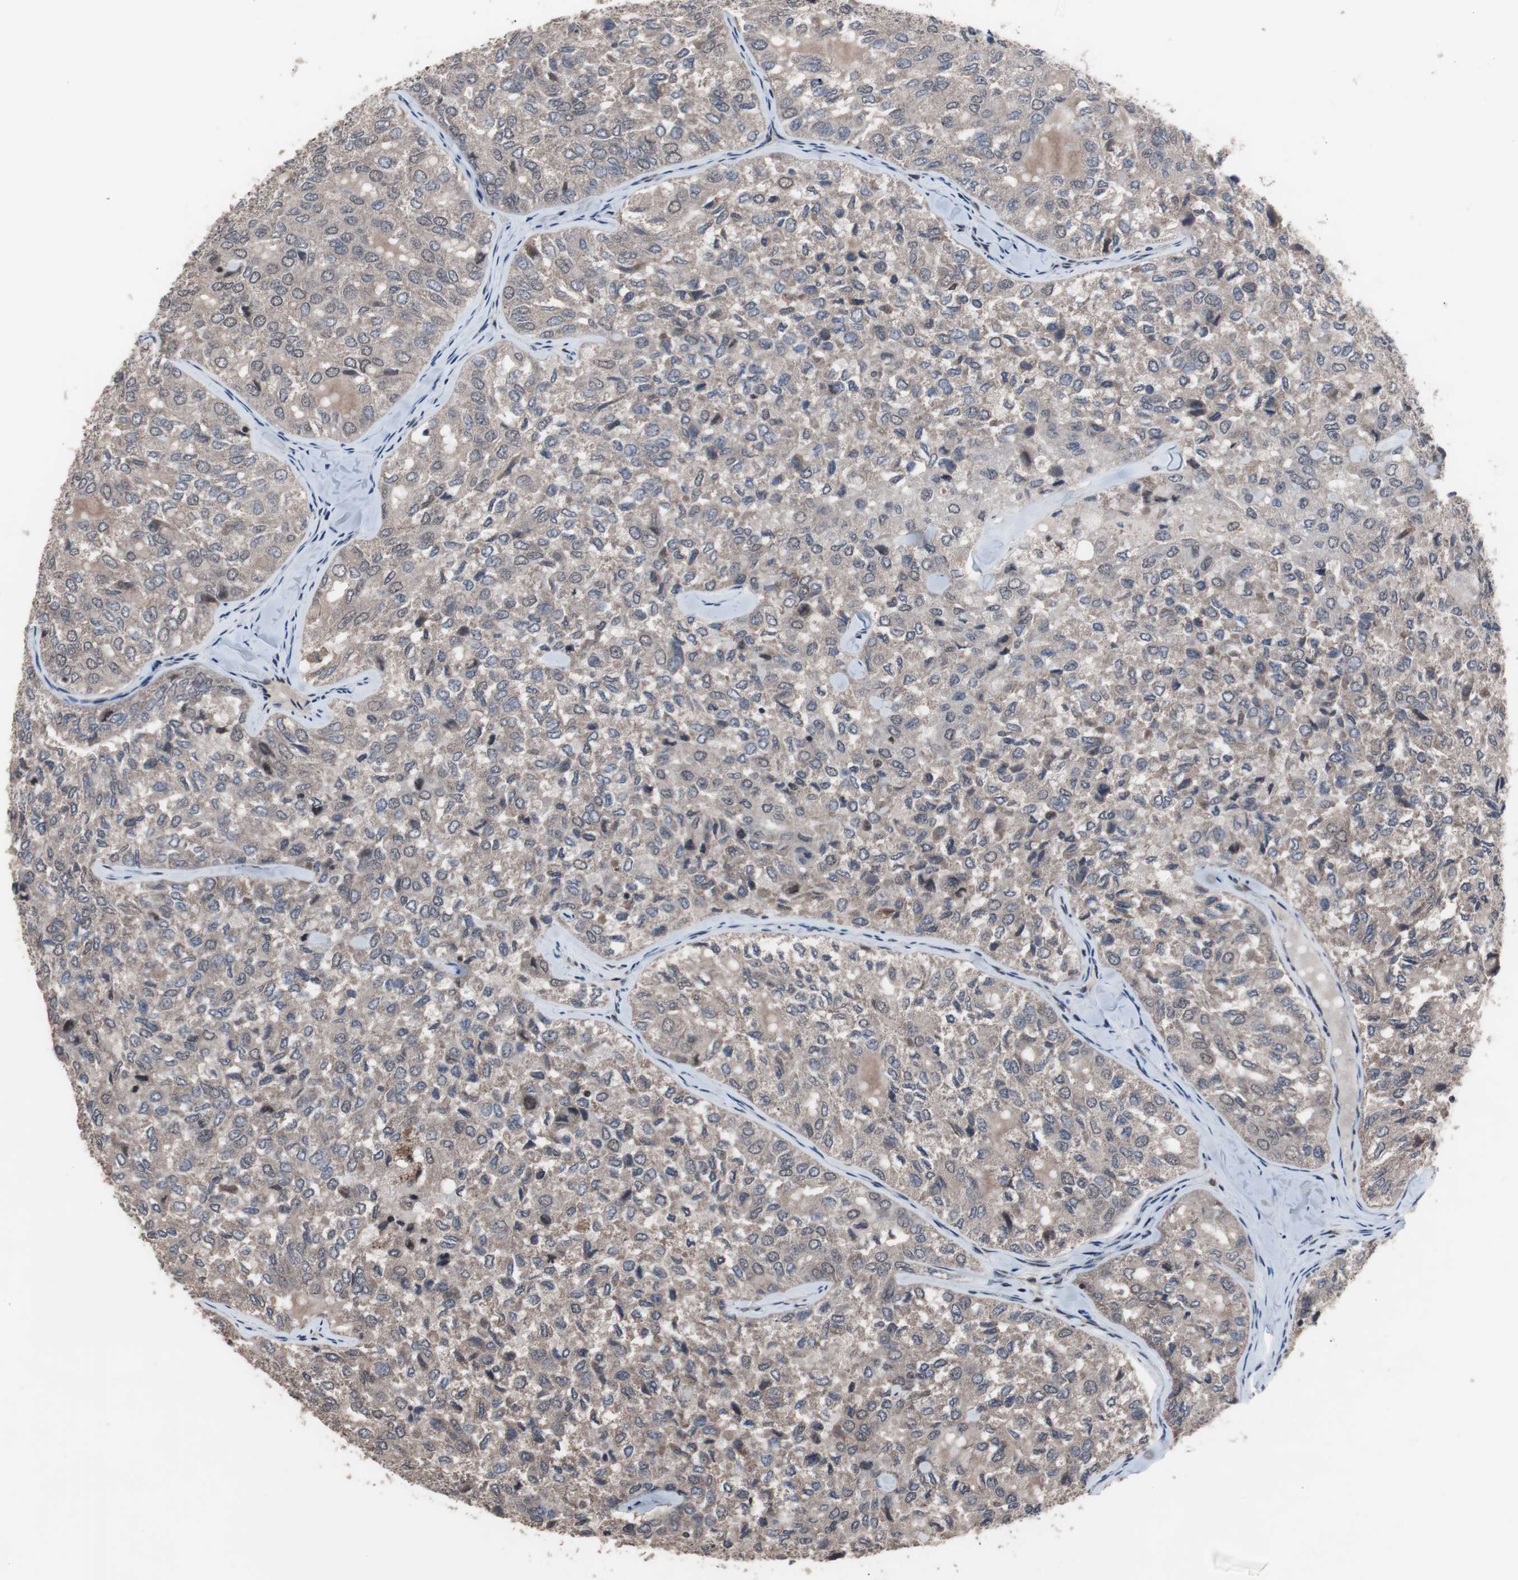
{"staining": {"intensity": "weak", "quantity": "25%-75%", "location": "cytoplasmic/membranous,nuclear"}, "tissue": "thyroid cancer", "cell_type": "Tumor cells", "image_type": "cancer", "snomed": [{"axis": "morphology", "description": "Follicular adenoma carcinoma, NOS"}, {"axis": "topography", "description": "Thyroid gland"}], "caption": "Brown immunohistochemical staining in human thyroid cancer (follicular adenoma carcinoma) exhibits weak cytoplasmic/membranous and nuclear positivity in approximately 25%-75% of tumor cells. (Brightfield microscopy of DAB IHC at high magnification).", "gene": "GTF2F2", "patient": {"sex": "male", "age": 75}}